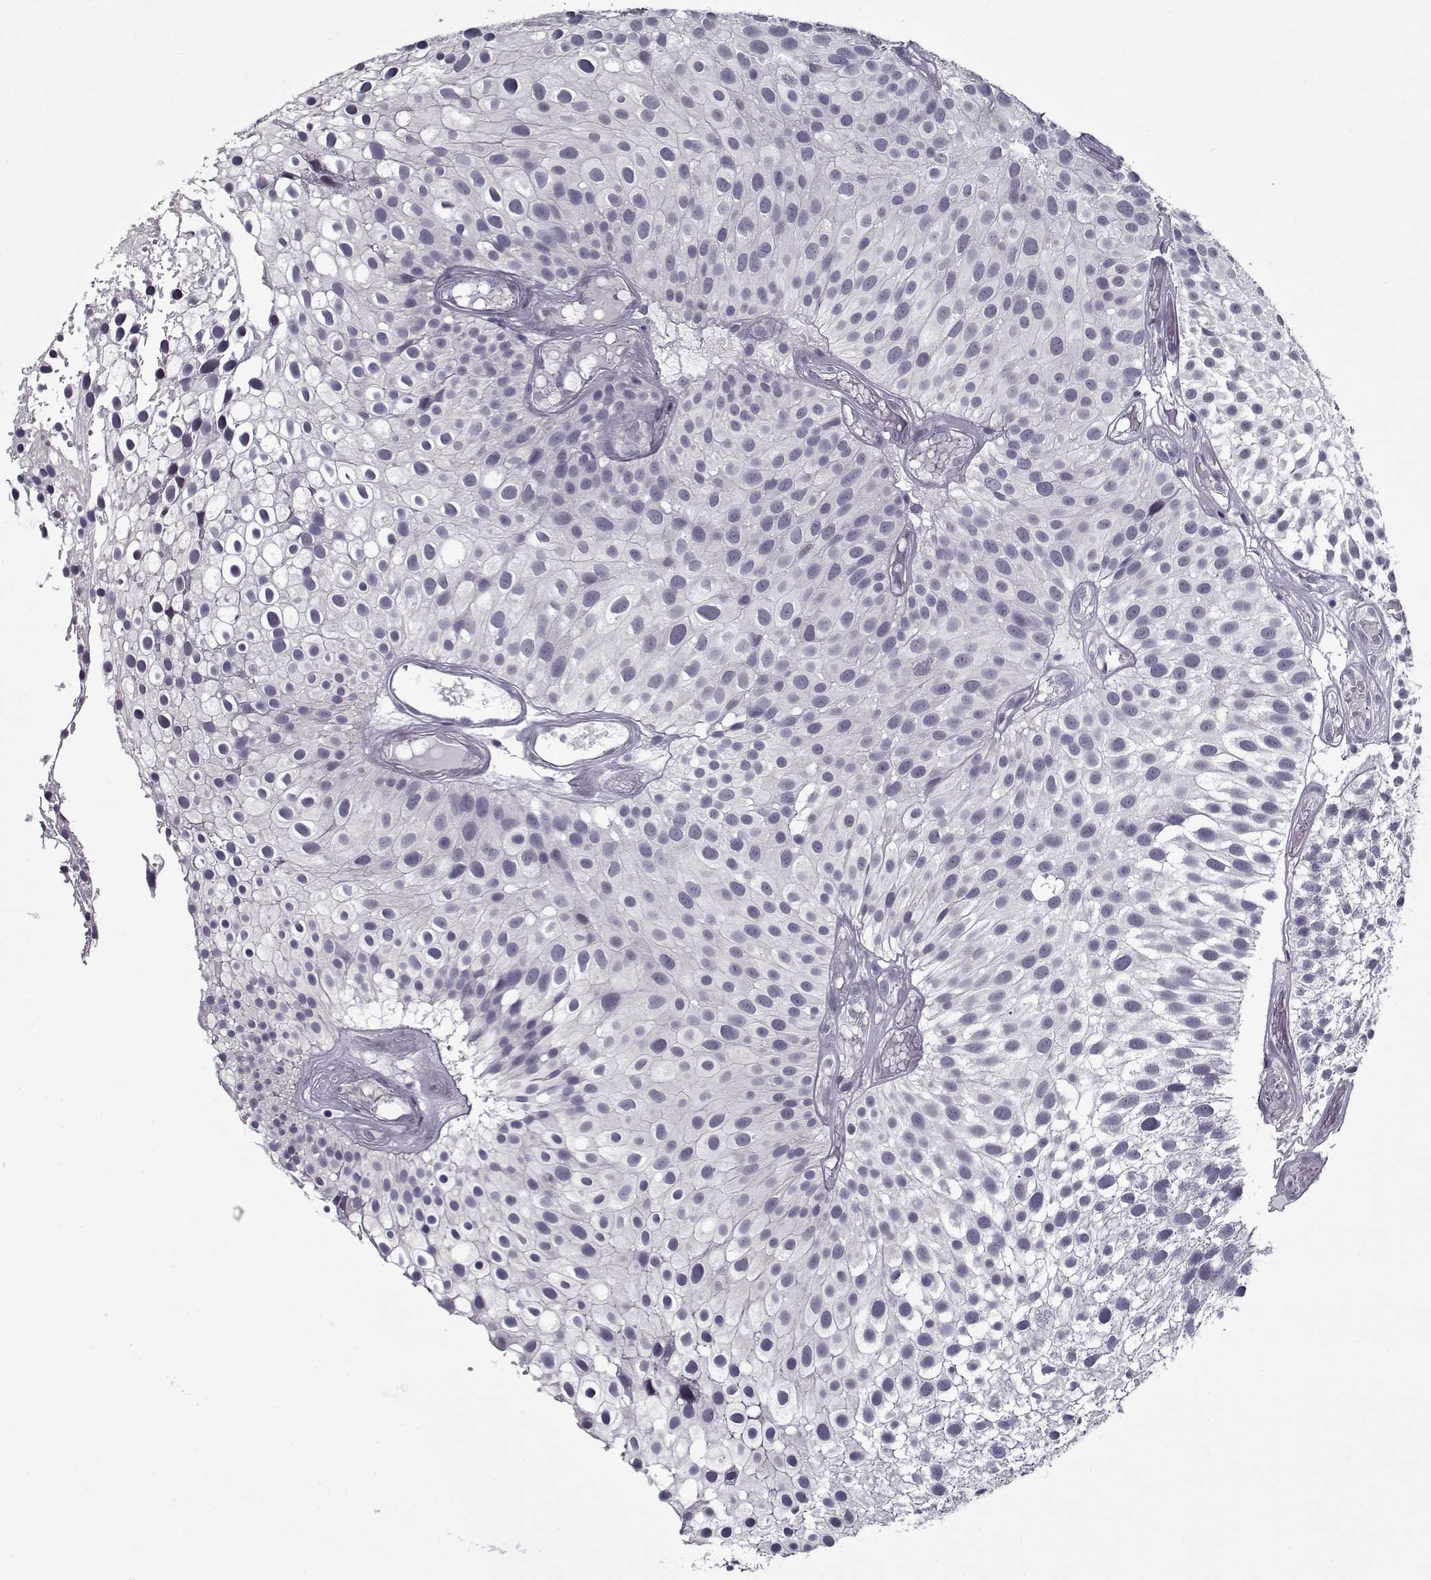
{"staining": {"intensity": "negative", "quantity": "none", "location": "none"}, "tissue": "urothelial cancer", "cell_type": "Tumor cells", "image_type": "cancer", "snomed": [{"axis": "morphology", "description": "Urothelial carcinoma, Low grade"}, {"axis": "topography", "description": "Urinary bladder"}], "caption": "The micrograph reveals no significant positivity in tumor cells of urothelial cancer.", "gene": "SEC16B", "patient": {"sex": "male", "age": 79}}